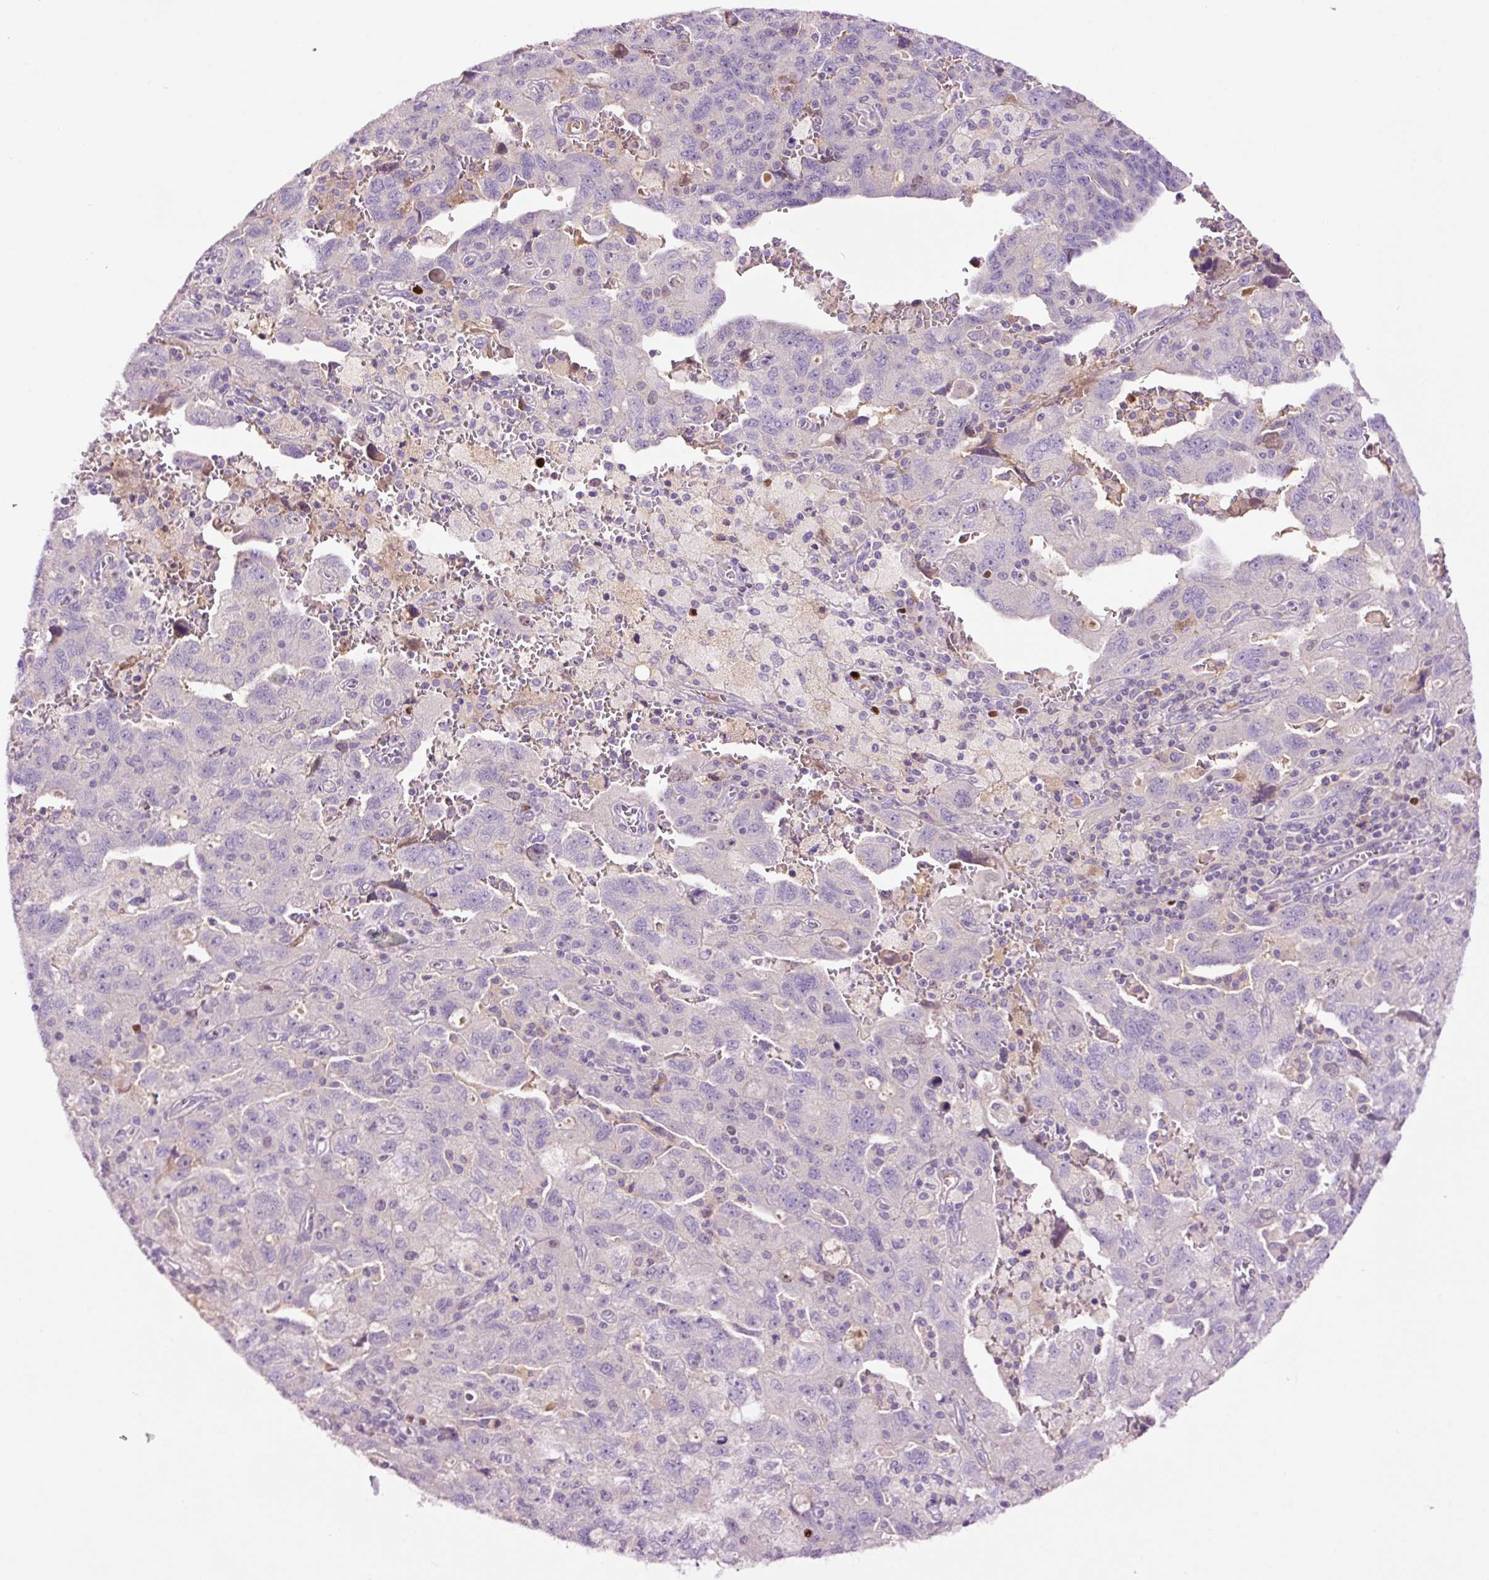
{"staining": {"intensity": "weak", "quantity": "<25%", "location": "cytoplasmic/membranous,nuclear"}, "tissue": "ovarian cancer", "cell_type": "Tumor cells", "image_type": "cancer", "snomed": [{"axis": "morphology", "description": "Carcinoma, NOS"}, {"axis": "morphology", "description": "Cystadenocarcinoma, serous, NOS"}, {"axis": "topography", "description": "Ovary"}], "caption": "A histopathology image of human ovarian serous cystadenocarcinoma is negative for staining in tumor cells. The staining was performed using DAB (3,3'-diaminobenzidine) to visualize the protein expression in brown, while the nuclei were stained in blue with hematoxylin (Magnification: 20x).", "gene": "DPPA4", "patient": {"sex": "female", "age": 69}}